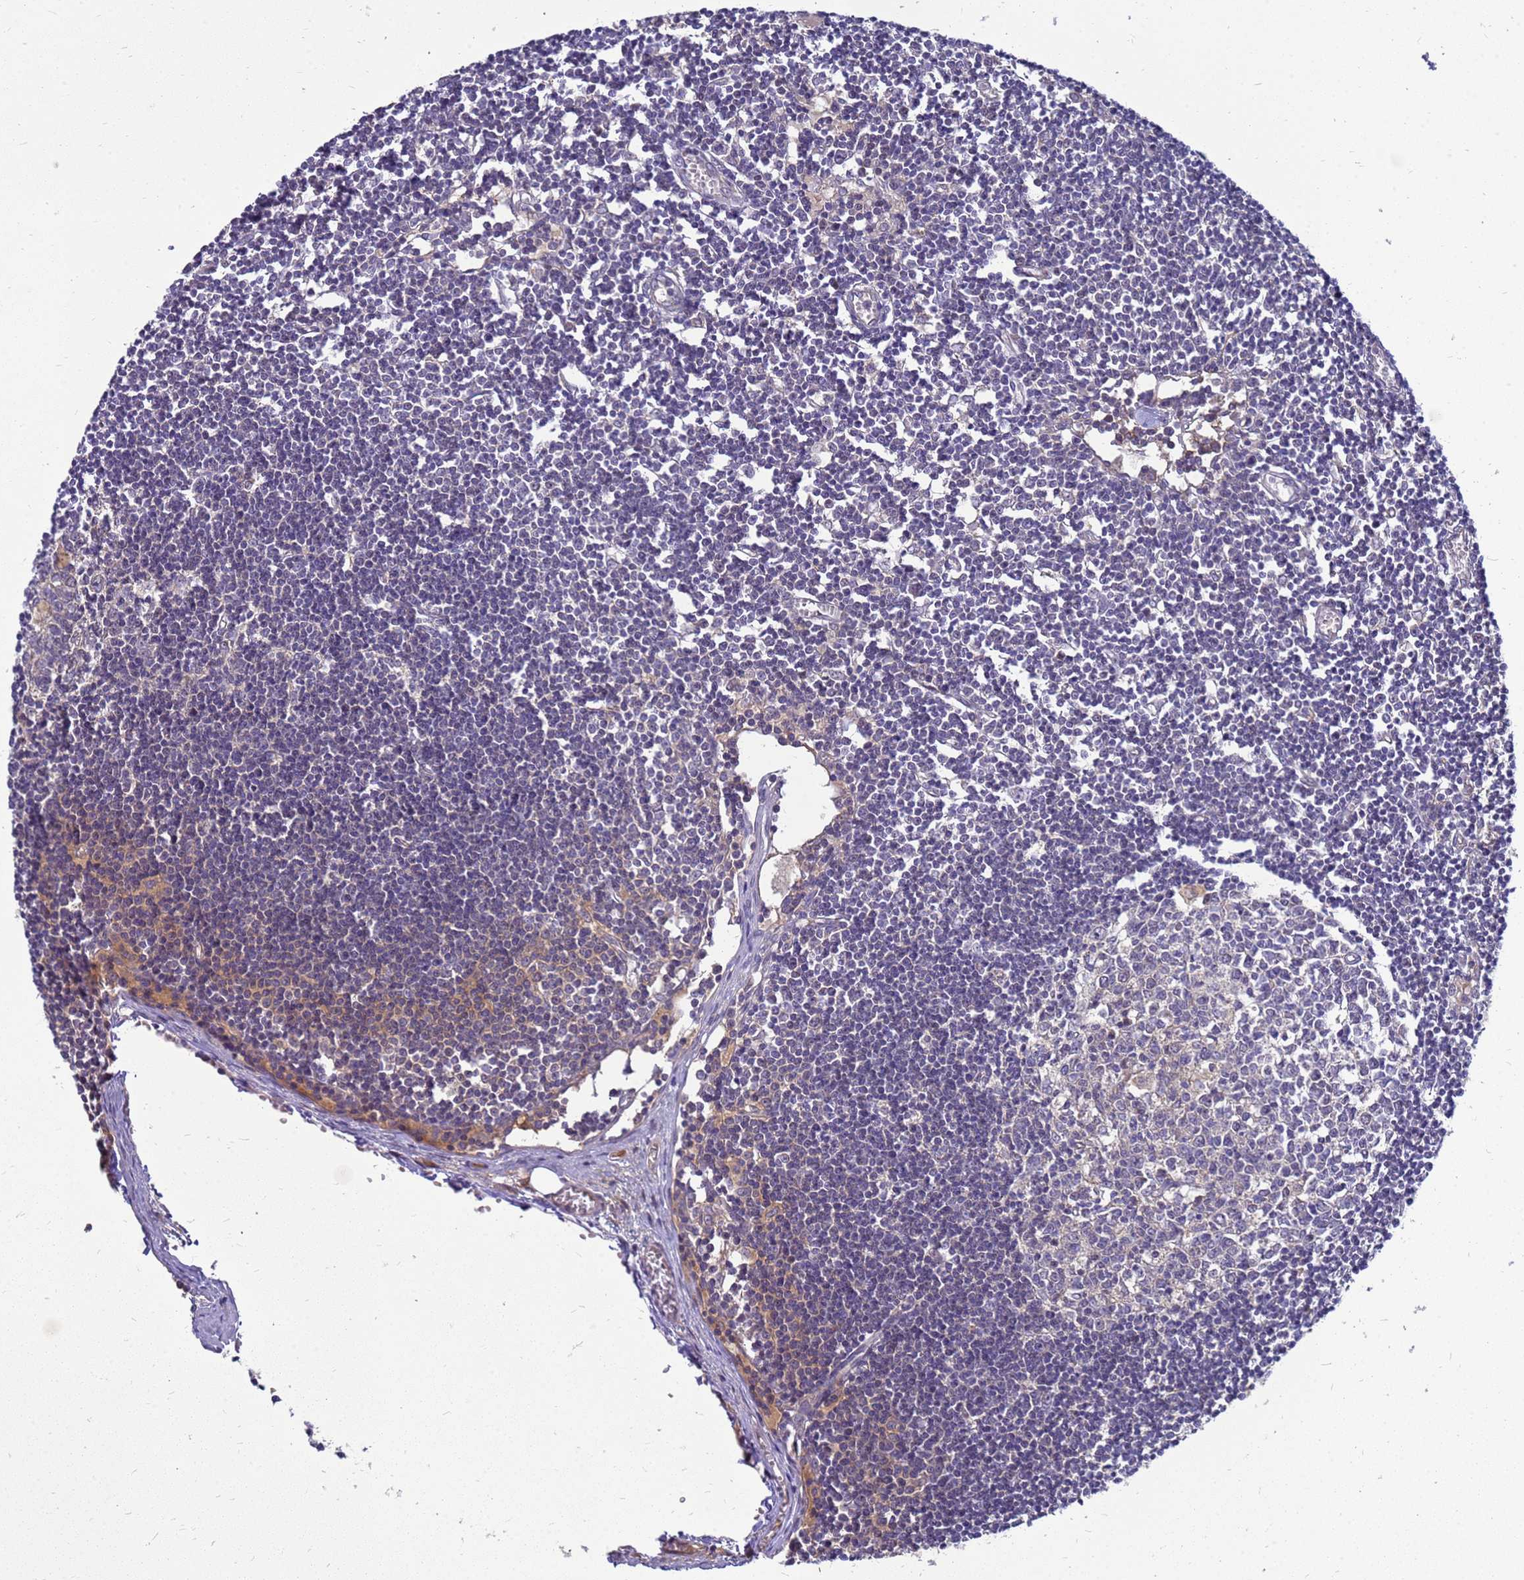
{"staining": {"intensity": "negative", "quantity": "none", "location": "none"}, "tissue": "lymph node", "cell_type": "Germinal center cells", "image_type": "normal", "snomed": [{"axis": "morphology", "description": "Normal tissue, NOS"}, {"axis": "topography", "description": "Lymph node"}], "caption": "A photomicrograph of lymph node stained for a protein displays no brown staining in germinal center cells. Brightfield microscopy of immunohistochemistry (IHC) stained with DAB (brown) and hematoxylin (blue), captured at high magnification.", "gene": "ENOPH1", "patient": {"sex": "female", "age": 11}}